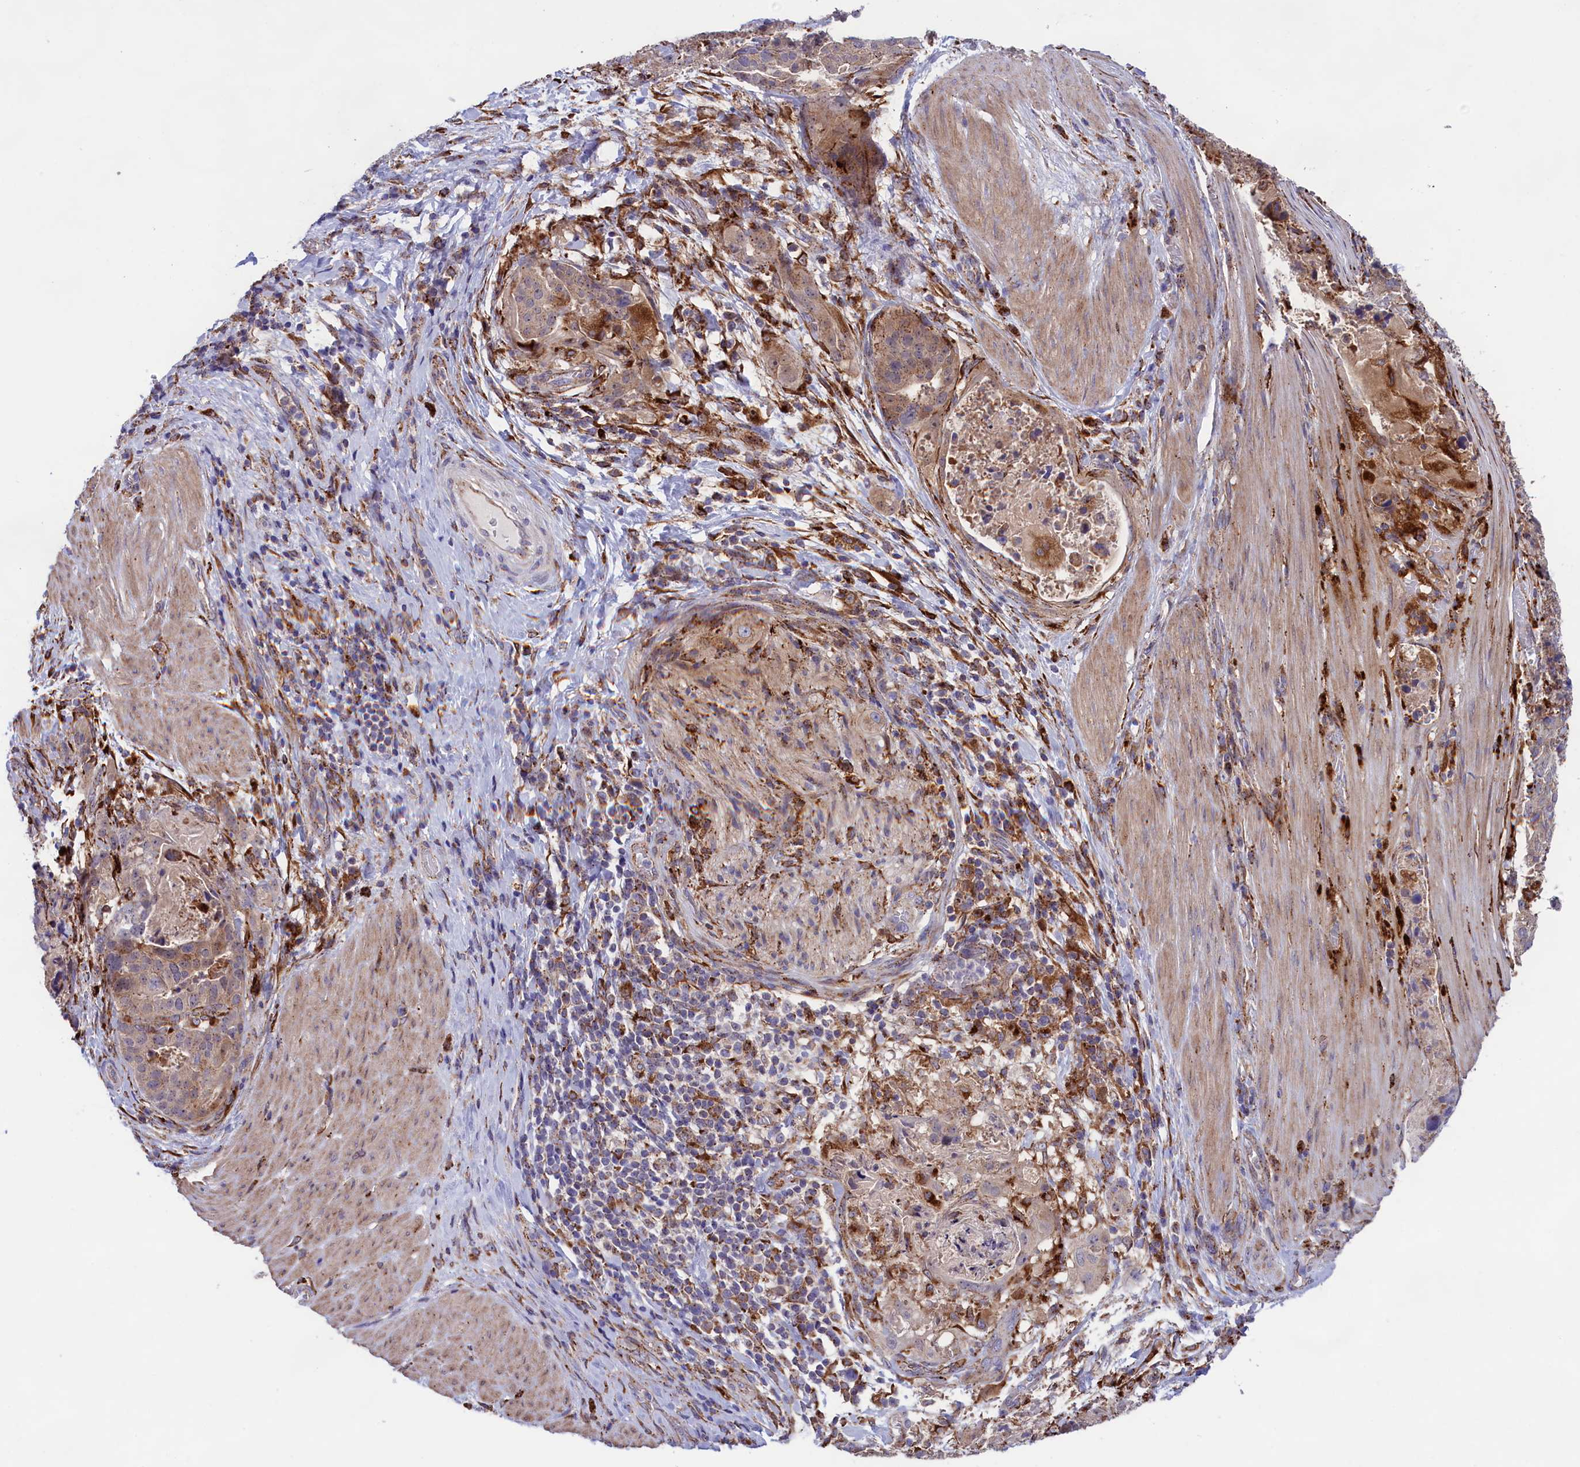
{"staining": {"intensity": "weak", "quantity": ">75%", "location": "cytoplasmic/membranous"}, "tissue": "stomach cancer", "cell_type": "Tumor cells", "image_type": "cancer", "snomed": [{"axis": "morphology", "description": "Adenocarcinoma, NOS"}, {"axis": "topography", "description": "Stomach"}], "caption": "This image demonstrates IHC staining of stomach cancer (adenocarcinoma), with low weak cytoplasmic/membranous expression in approximately >75% of tumor cells.", "gene": "MAN2B1", "patient": {"sex": "male", "age": 48}}